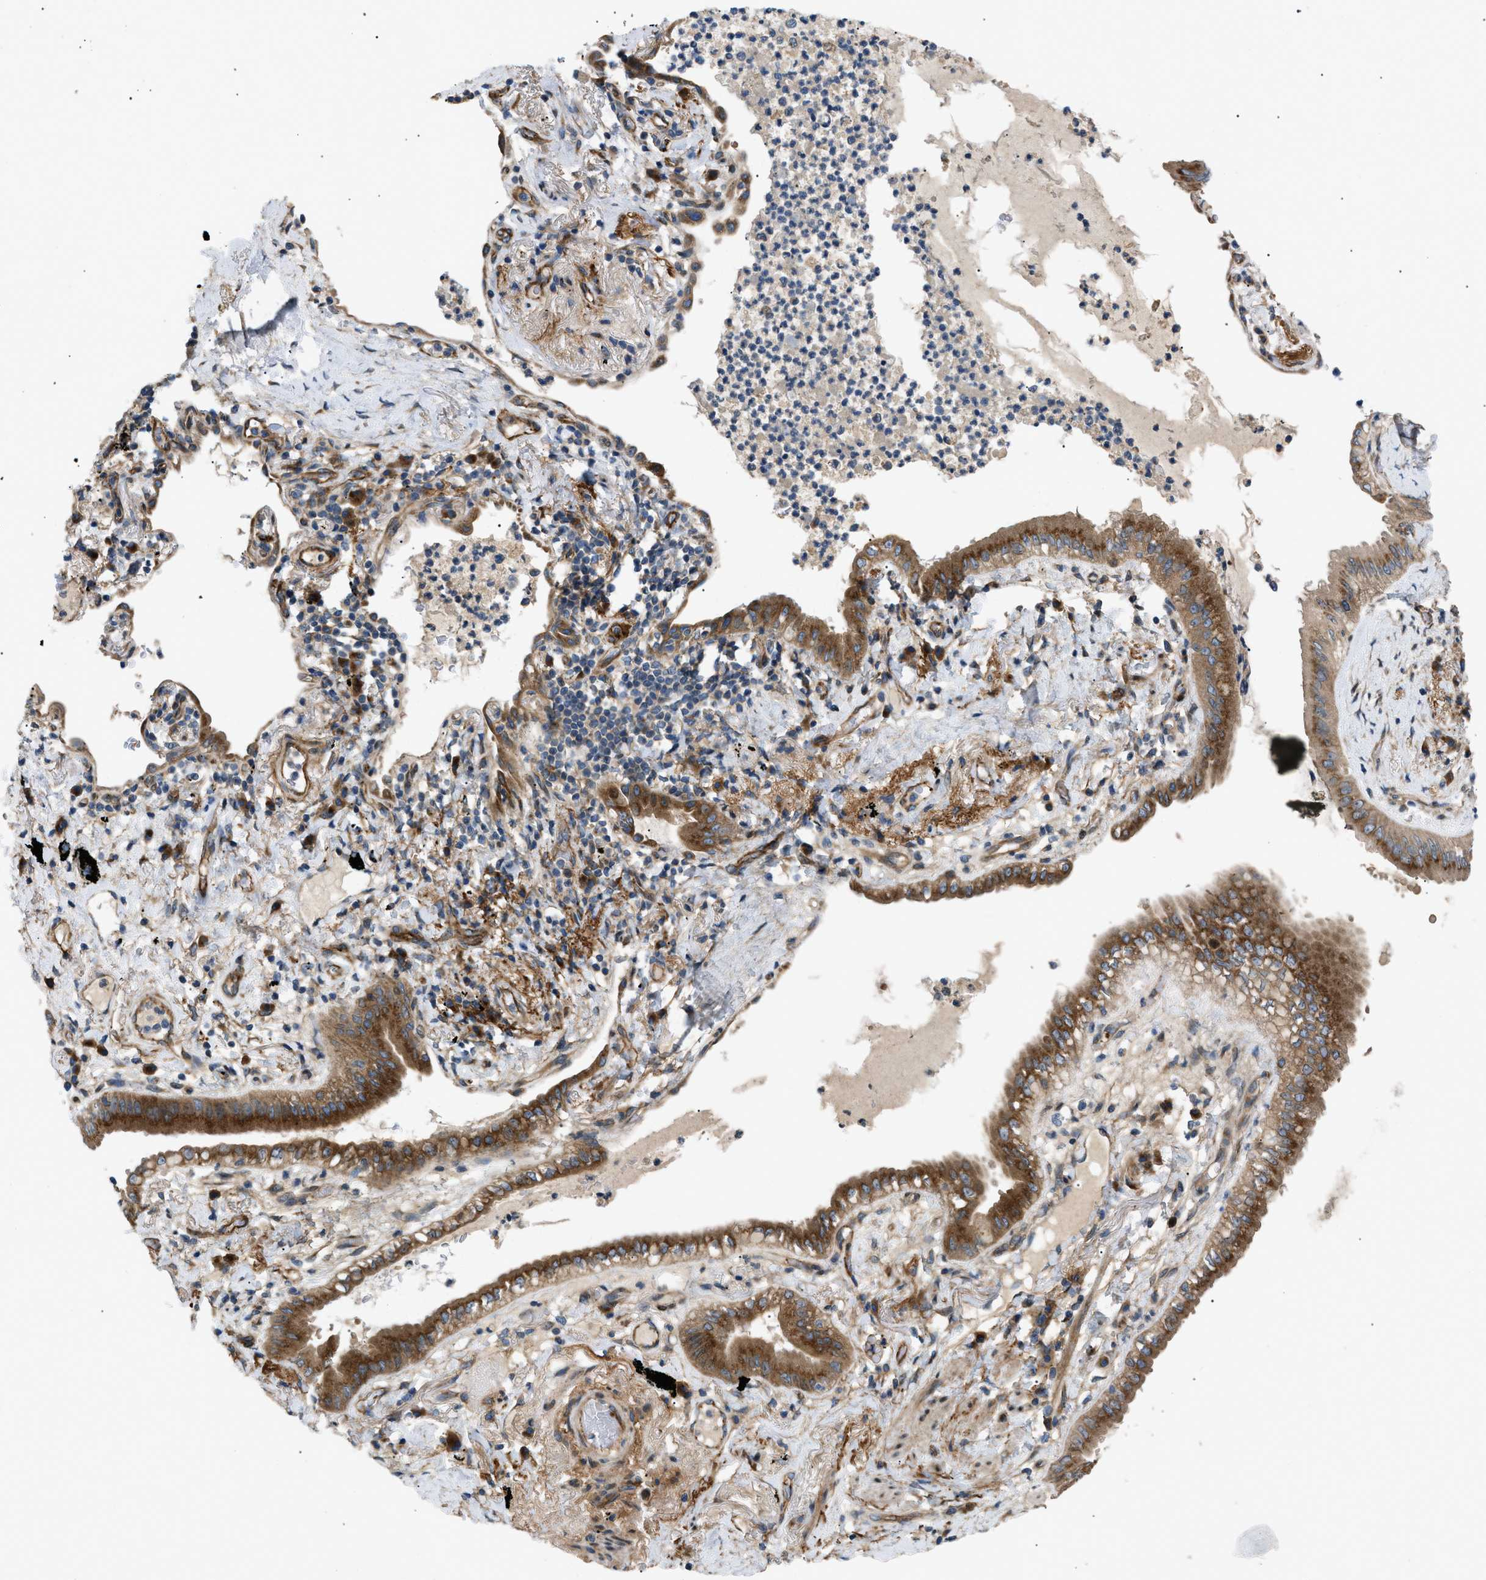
{"staining": {"intensity": "moderate", "quantity": ">75%", "location": "cytoplasmic/membranous"}, "tissue": "lung cancer", "cell_type": "Tumor cells", "image_type": "cancer", "snomed": [{"axis": "morphology", "description": "Normal tissue, NOS"}, {"axis": "morphology", "description": "Adenocarcinoma, NOS"}, {"axis": "topography", "description": "Bronchus"}, {"axis": "topography", "description": "Lung"}], "caption": "Protein positivity by IHC shows moderate cytoplasmic/membranous staining in about >75% of tumor cells in lung cancer. (DAB (3,3'-diaminobenzidine) IHC with brightfield microscopy, high magnification).", "gene": "LYSMD3", "patient": {"sex": "female", "age": 70}}